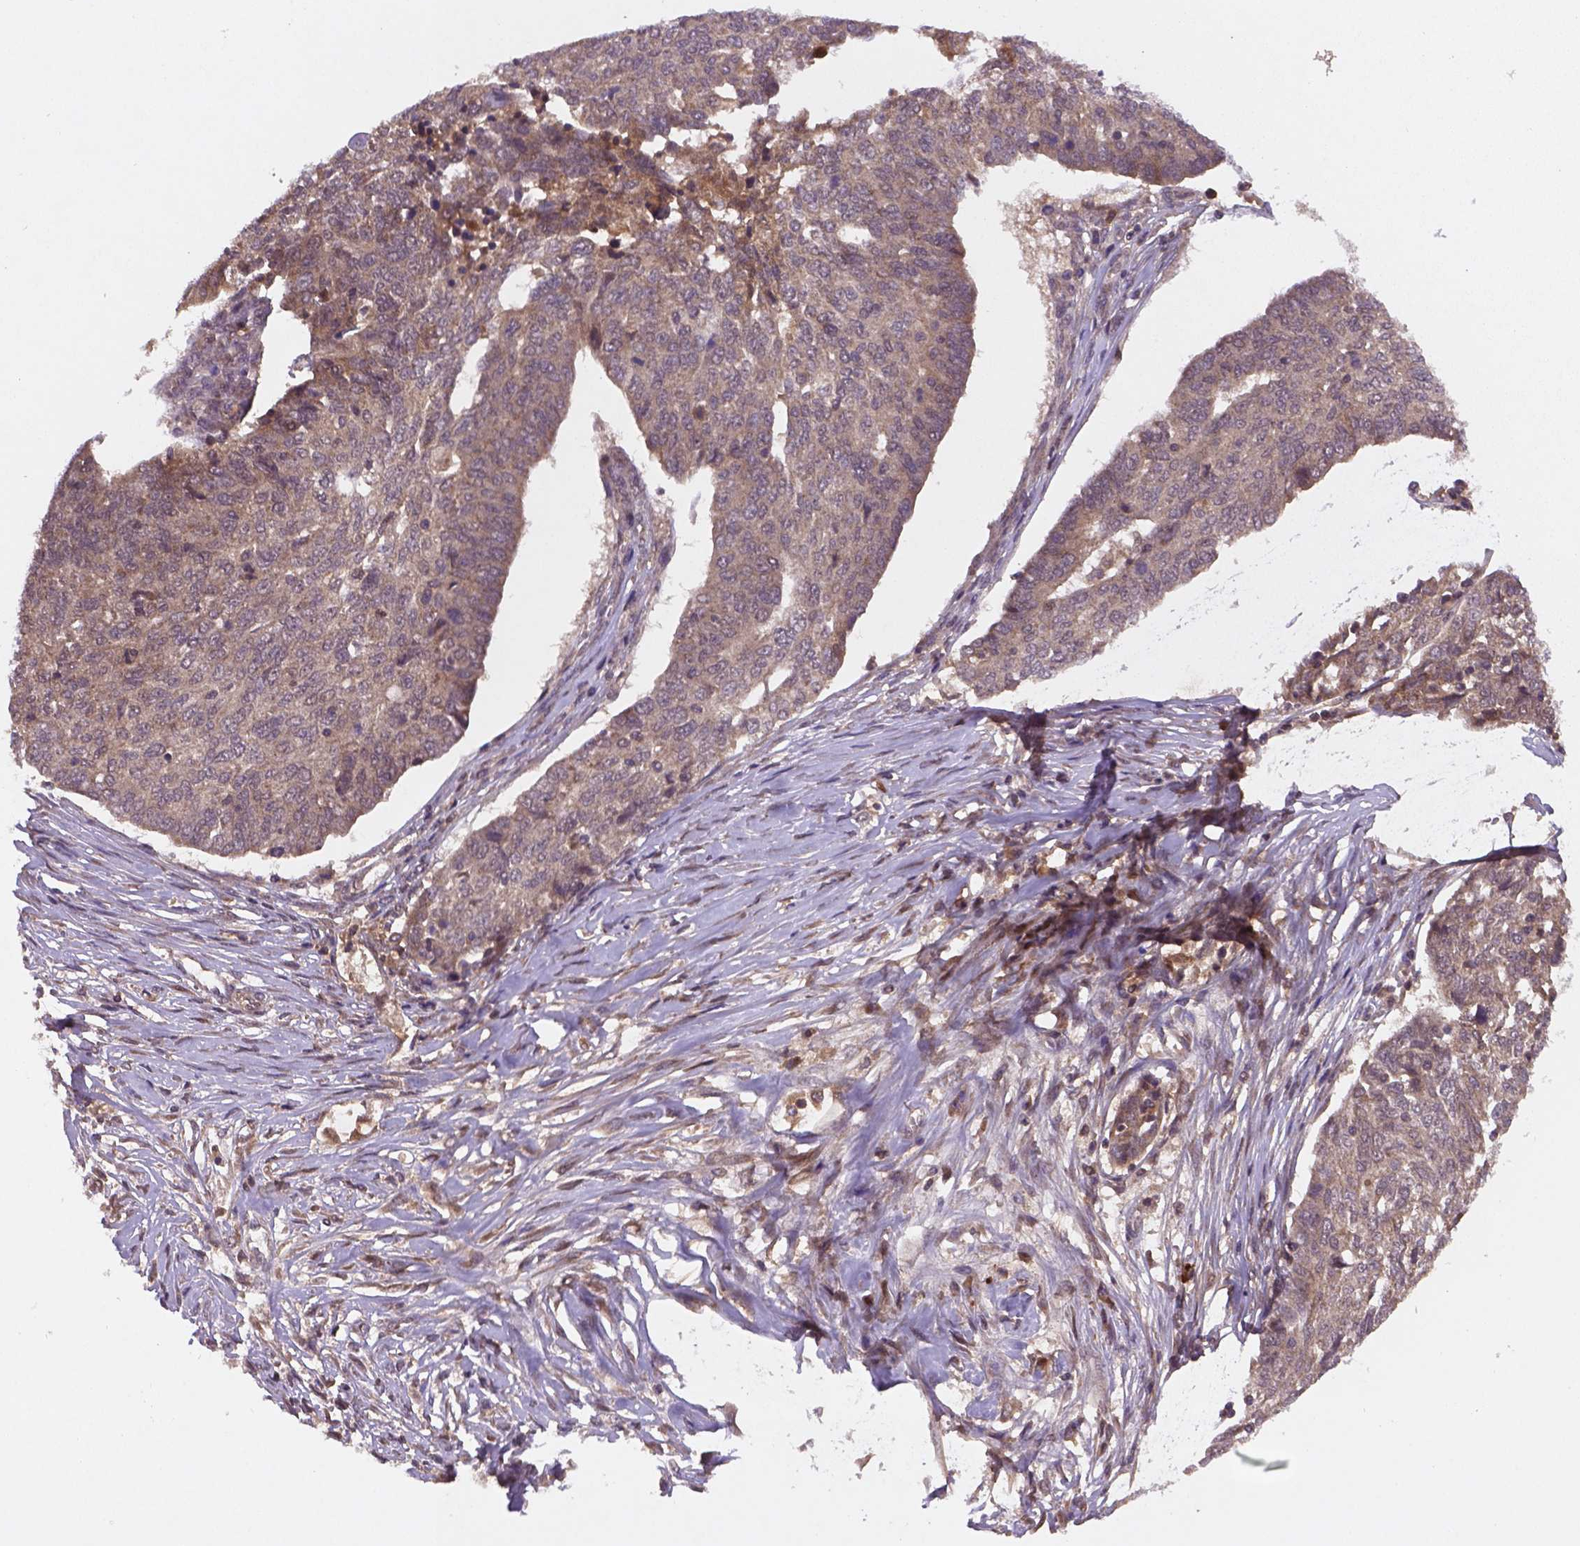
{"staining": {"intensity": "weak", "quantity": "25%-75%", "location": "cytoplasmic/membranous"}, "tissue": "ovarian cancer", "cell_type": "Tumor cells", "image_type": "cancer", "snomed": [{"axis": "morphology", "description": "Cystadenocarcinoma, serous, NOS"}, {"axis": "topography", "description": "Ovary"}], "caption": "This micrograph reveals ovarian cancer (serous cystadenocarcinoma) stained with immunohistochemistry to label a protein in brown. The cytoplasmic/membranous of tumor cells show weak positivity for the protein. Nuclei are counter-stained blue.", "gene": "NIPAL2", "patient": {"sex": "female", "age": 67}}